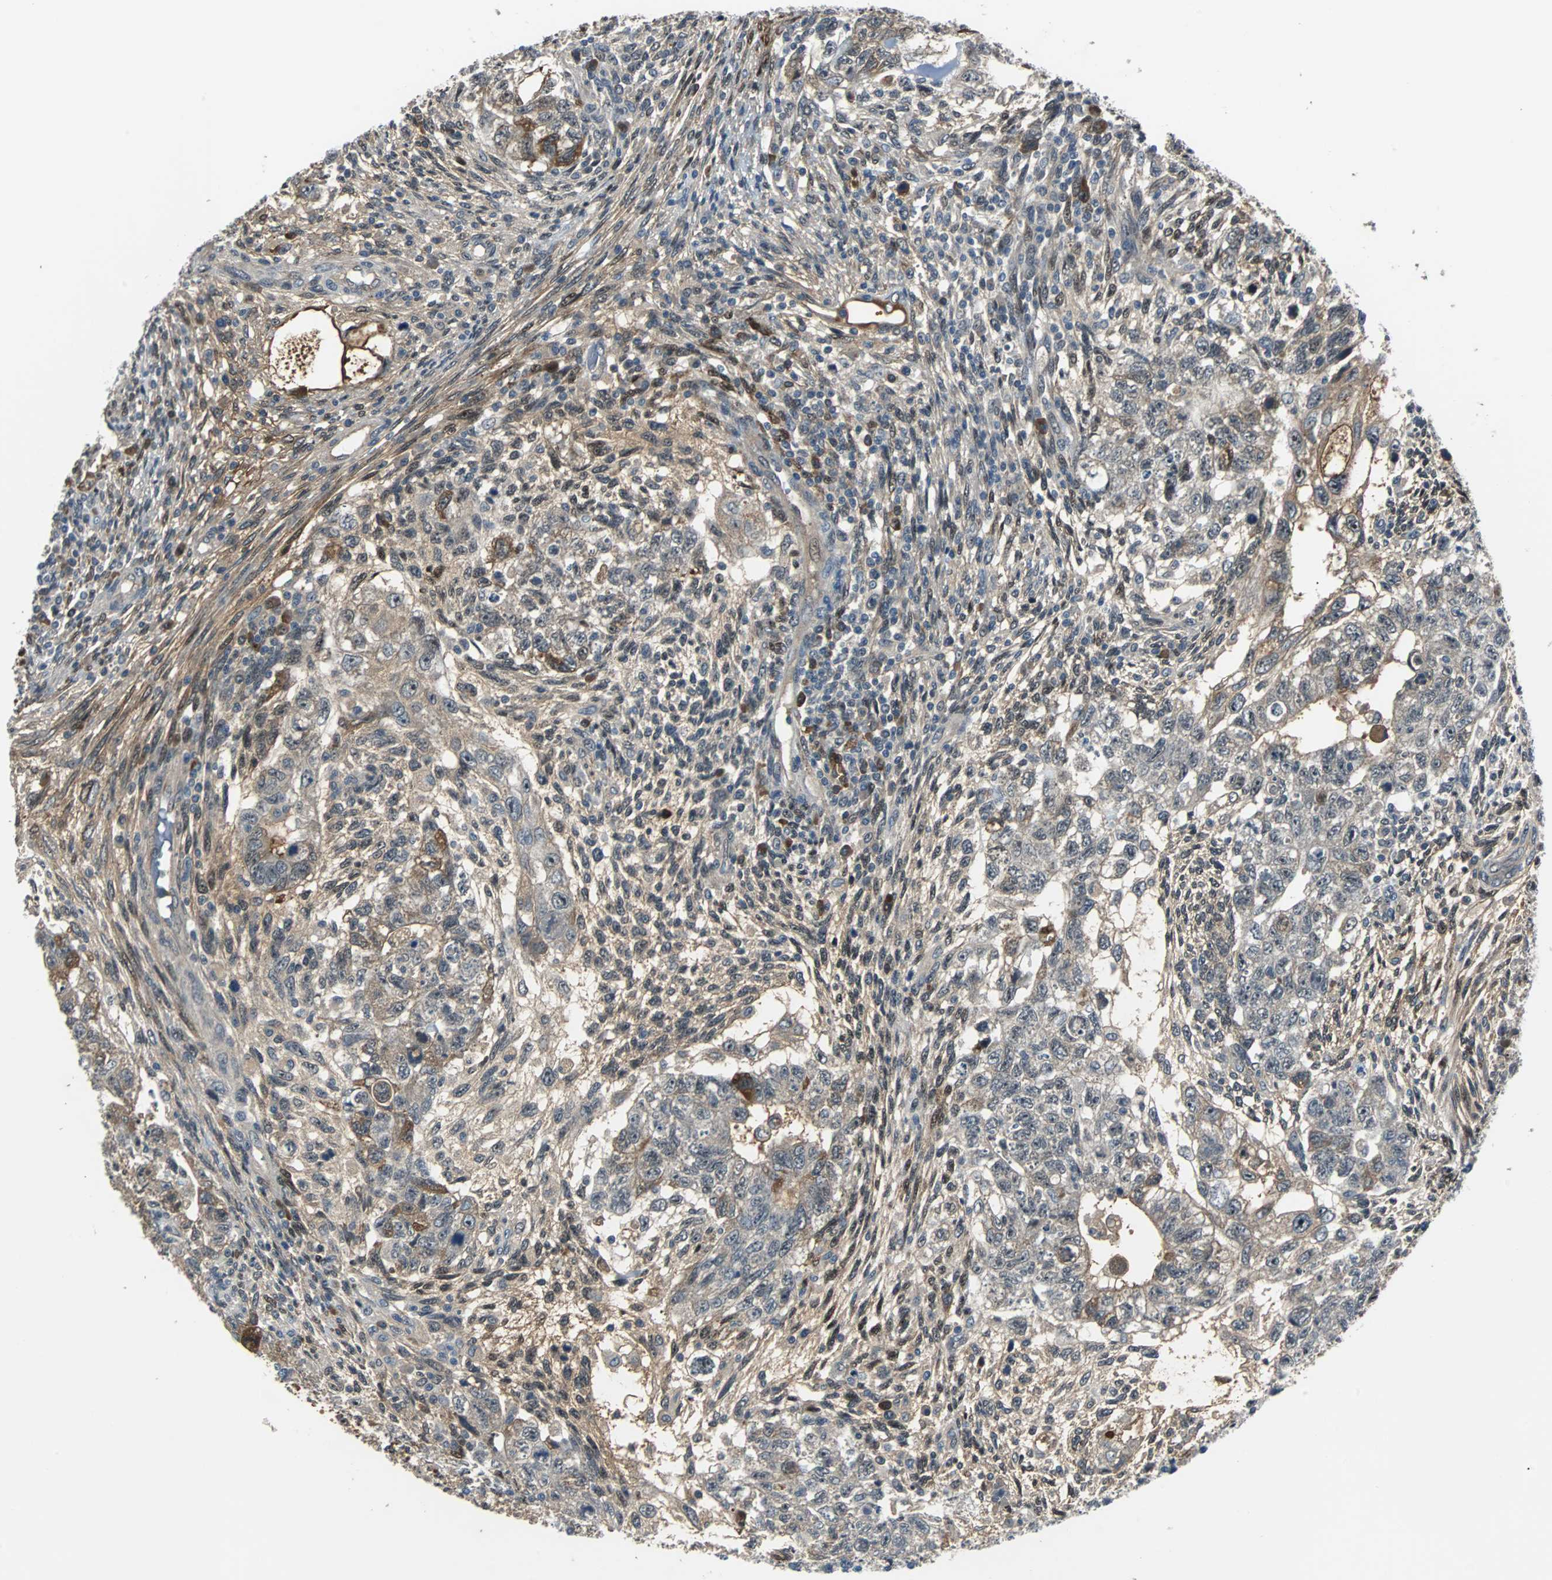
{"staining": {"intensity": "moderate", "quantity": "25%-75%", "location": "cytoplasmic/membranous"}, "tissue": "testis cancer", "cell_type": "Tumor cells", "image_type": "cancer", "snomed": [{"axis": "morphology", "description": "Normal tissue, NOS"}, {"axis": "morphology", "description": "Carcinoma, Embryonal, NOS"}, {"axis": "topography", "description": "Testis"}], "caption": "The image reveals immunohistochemical staining of testis embryonal carcinoma. There is moderate cytoplasmic/membranous positivity is seen in approximately 25%-75% of tumor cells. (IHC, brightfield microscopy, high magnification).", "gene": "FHL2", "patient": {"sex": "male", "age": 36}}